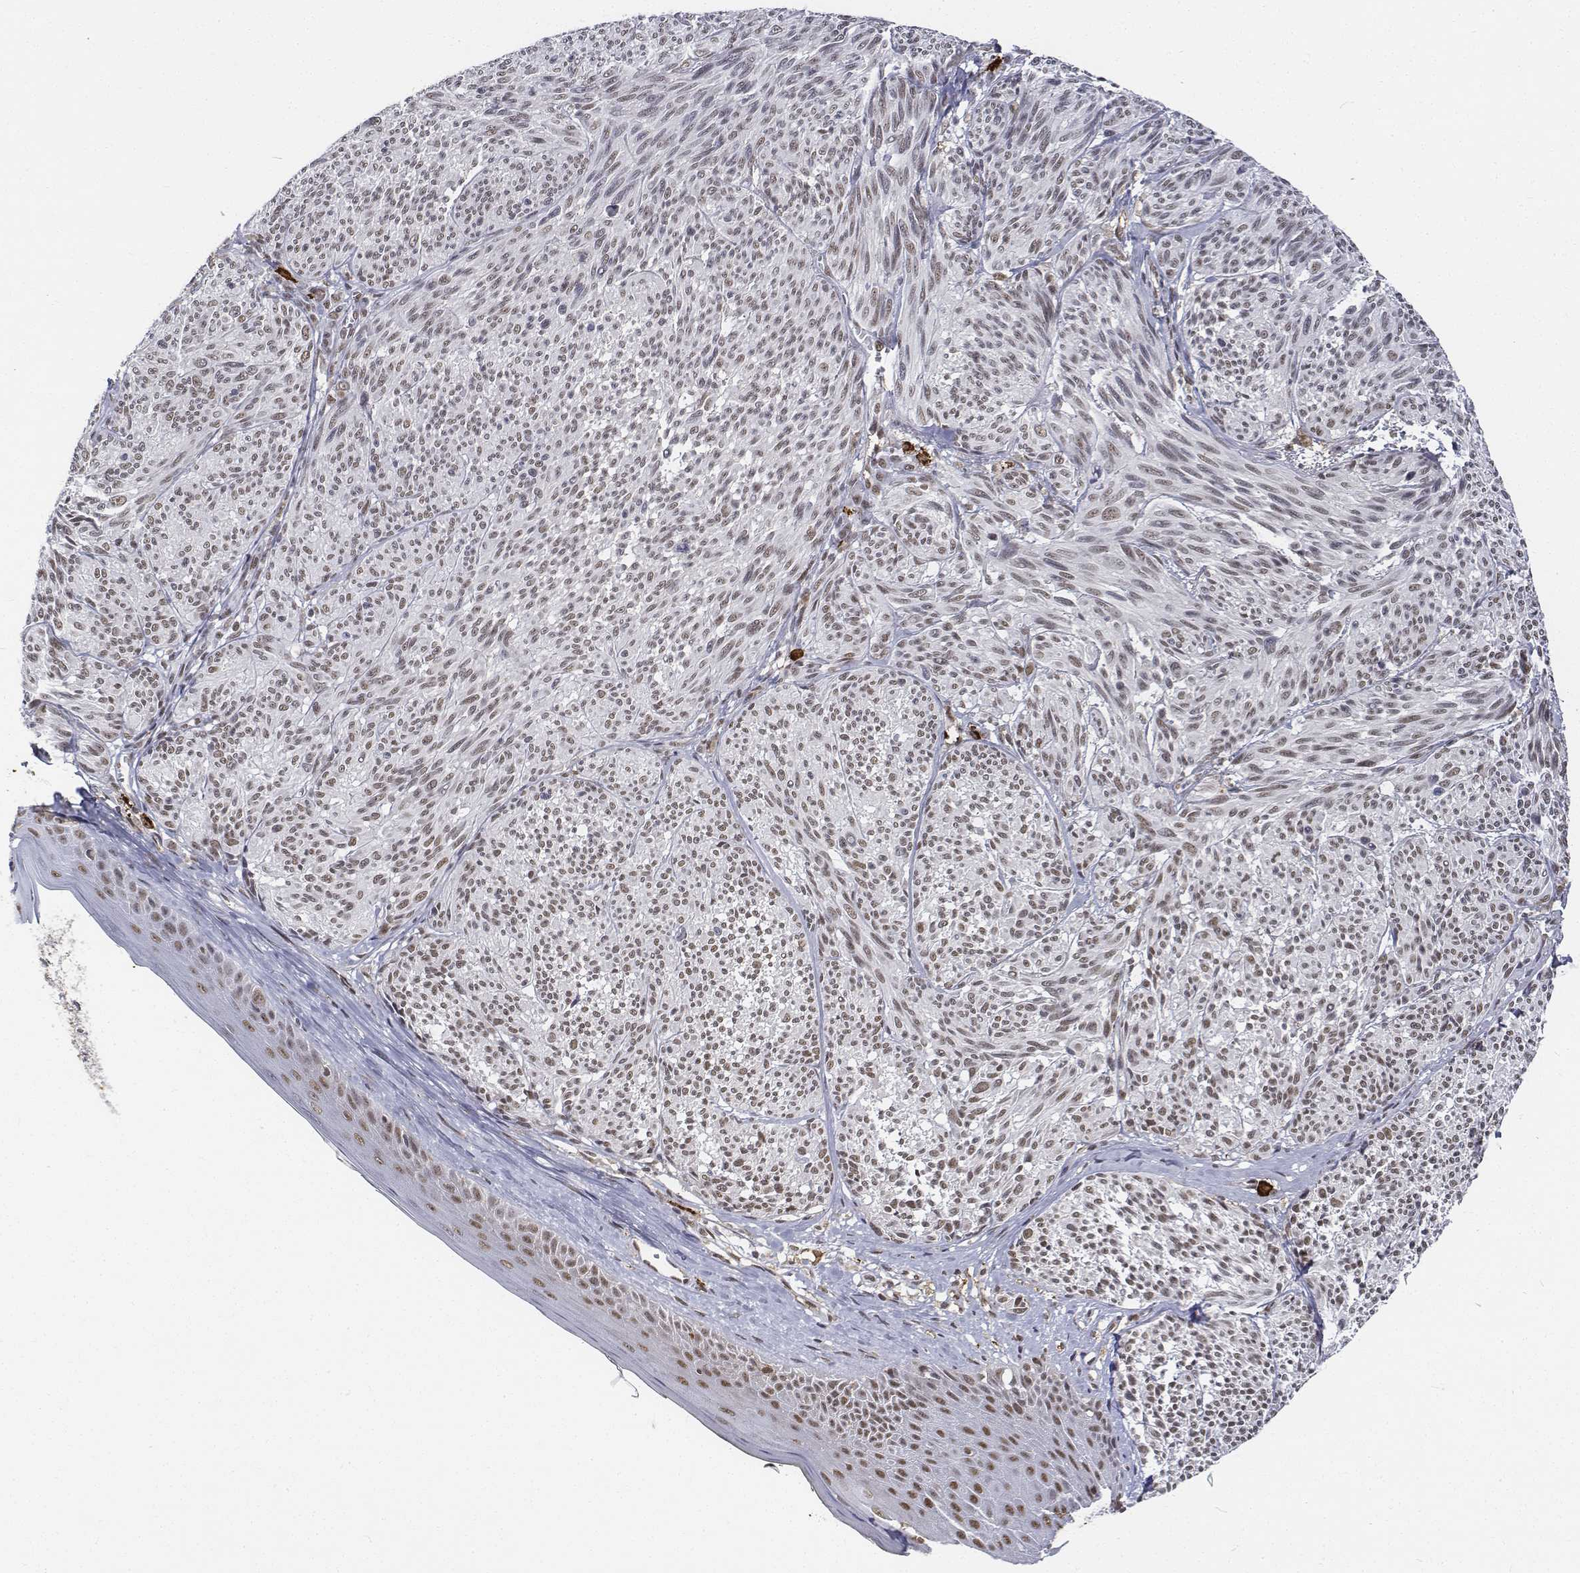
{"staining": {"intensity": "weak", "quantity": ">75%", "location": "nuclear"}, "tissue": "melanoma", "cell_type": "Tumor cells", "image_type": "cancer", "snomed": [{"axis": "morphology", "description": "Malignant melanoma, NOS"}, {"axis": "topography", "description": "Skin"}], "caption": "Weak nuclear expression for a protein is identified in about >75% of tumor cells of melanoma using immunohistochemistry (IHC).", "gene": "ATRX", "patient": {"sex": "male", "age": 79}}